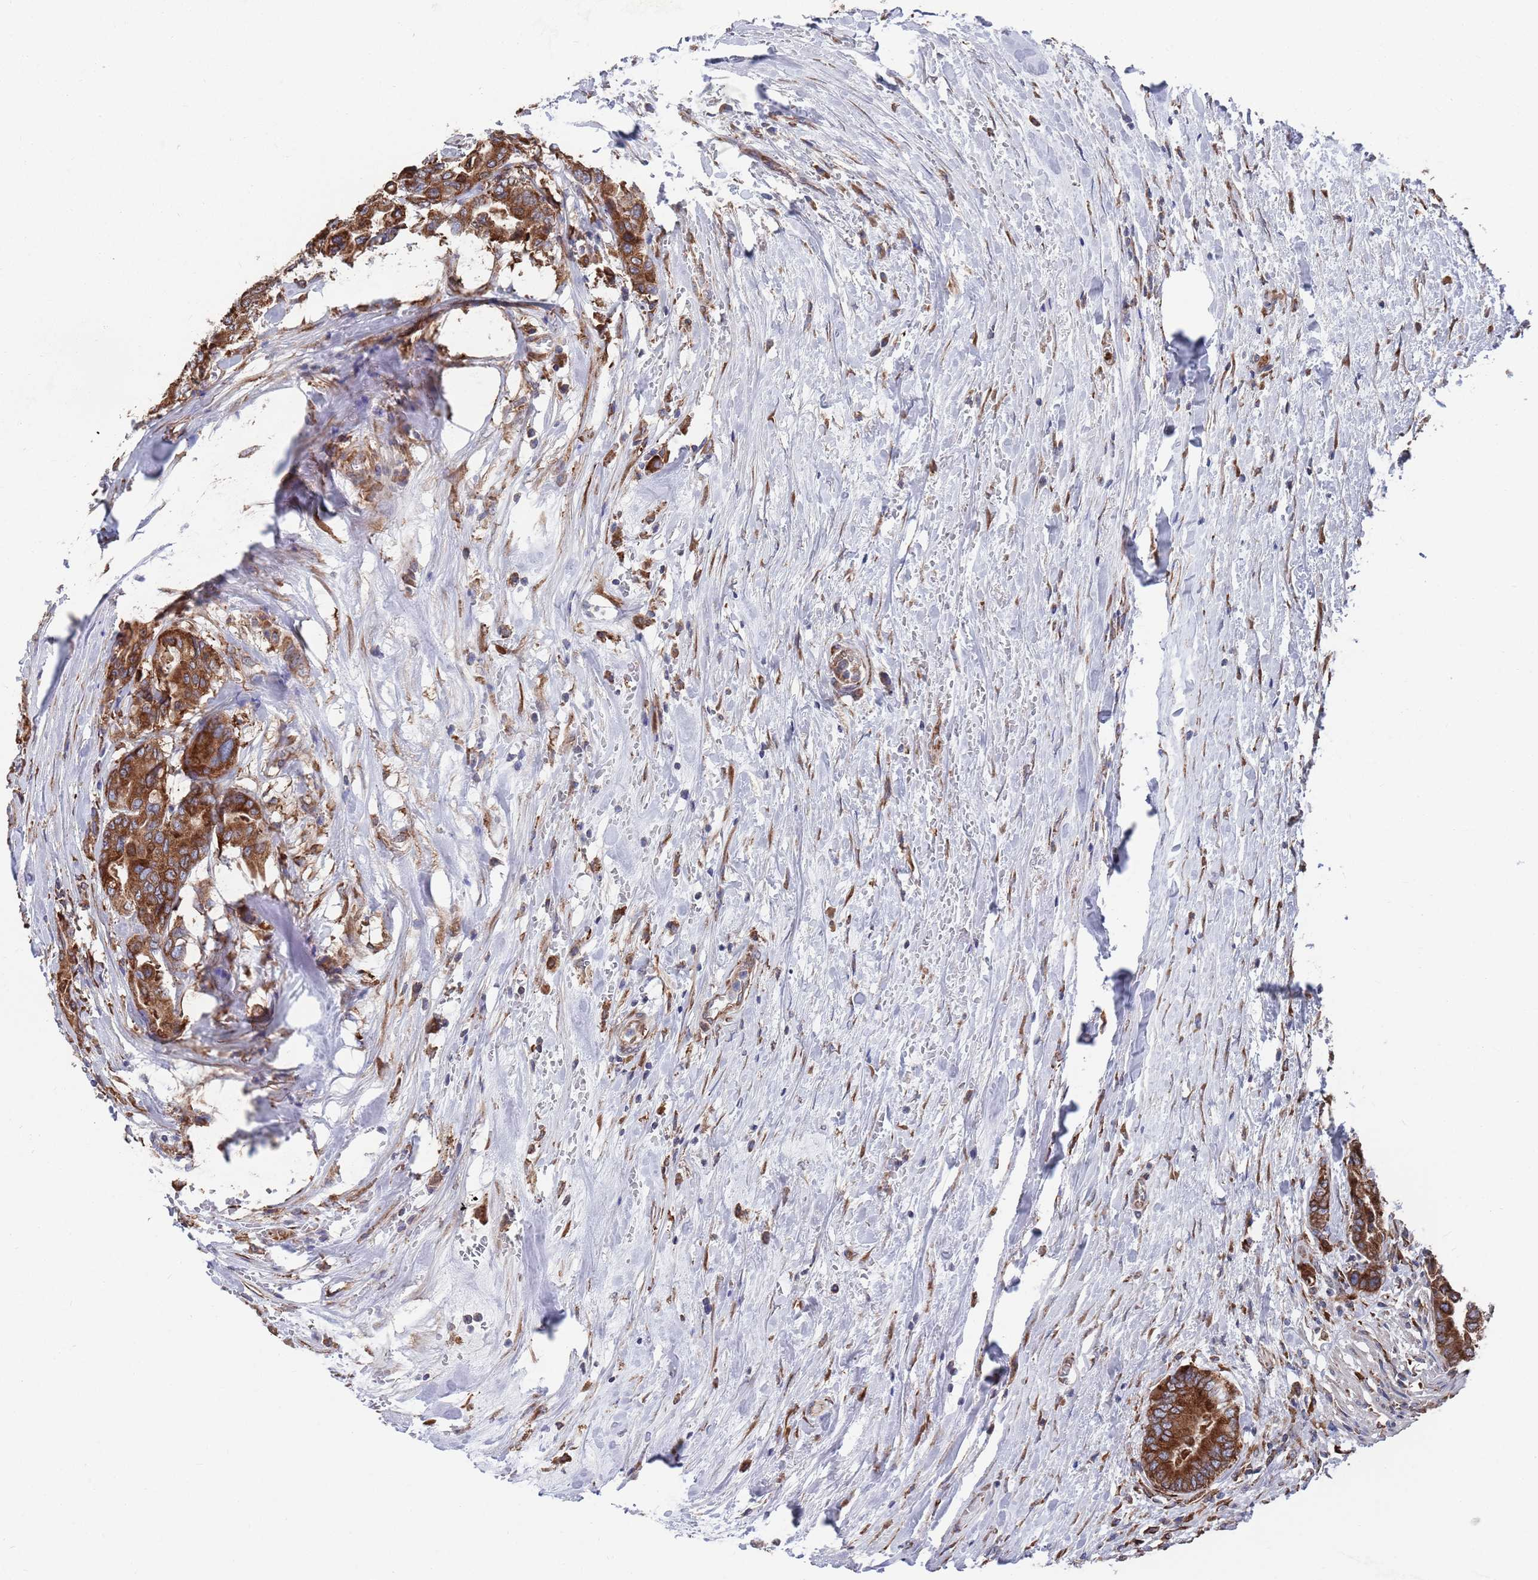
{"staining": {"intensity": "strong", "quantity": ">75%", "location": "cytoplasmic/membranous"}, "tissue": "colorectal cancer", "cell_type": "Tumor cells", "image_type": "cancer", "snomed": [{"axis": "morphology", "description": "Normal tissue, NOS"}, {"axis": "morphology", "description": "Adenocarcinoma, NOS"}, {"axis": "topography", "description": "Colon"}], "caption": "Colorectal adenocarcinoma stained for a protein reveals strong cytoplasmic/membranous positivity in tumor cells.", "gene": "GID8", "patient": {"sex": "male", "age": 82}}